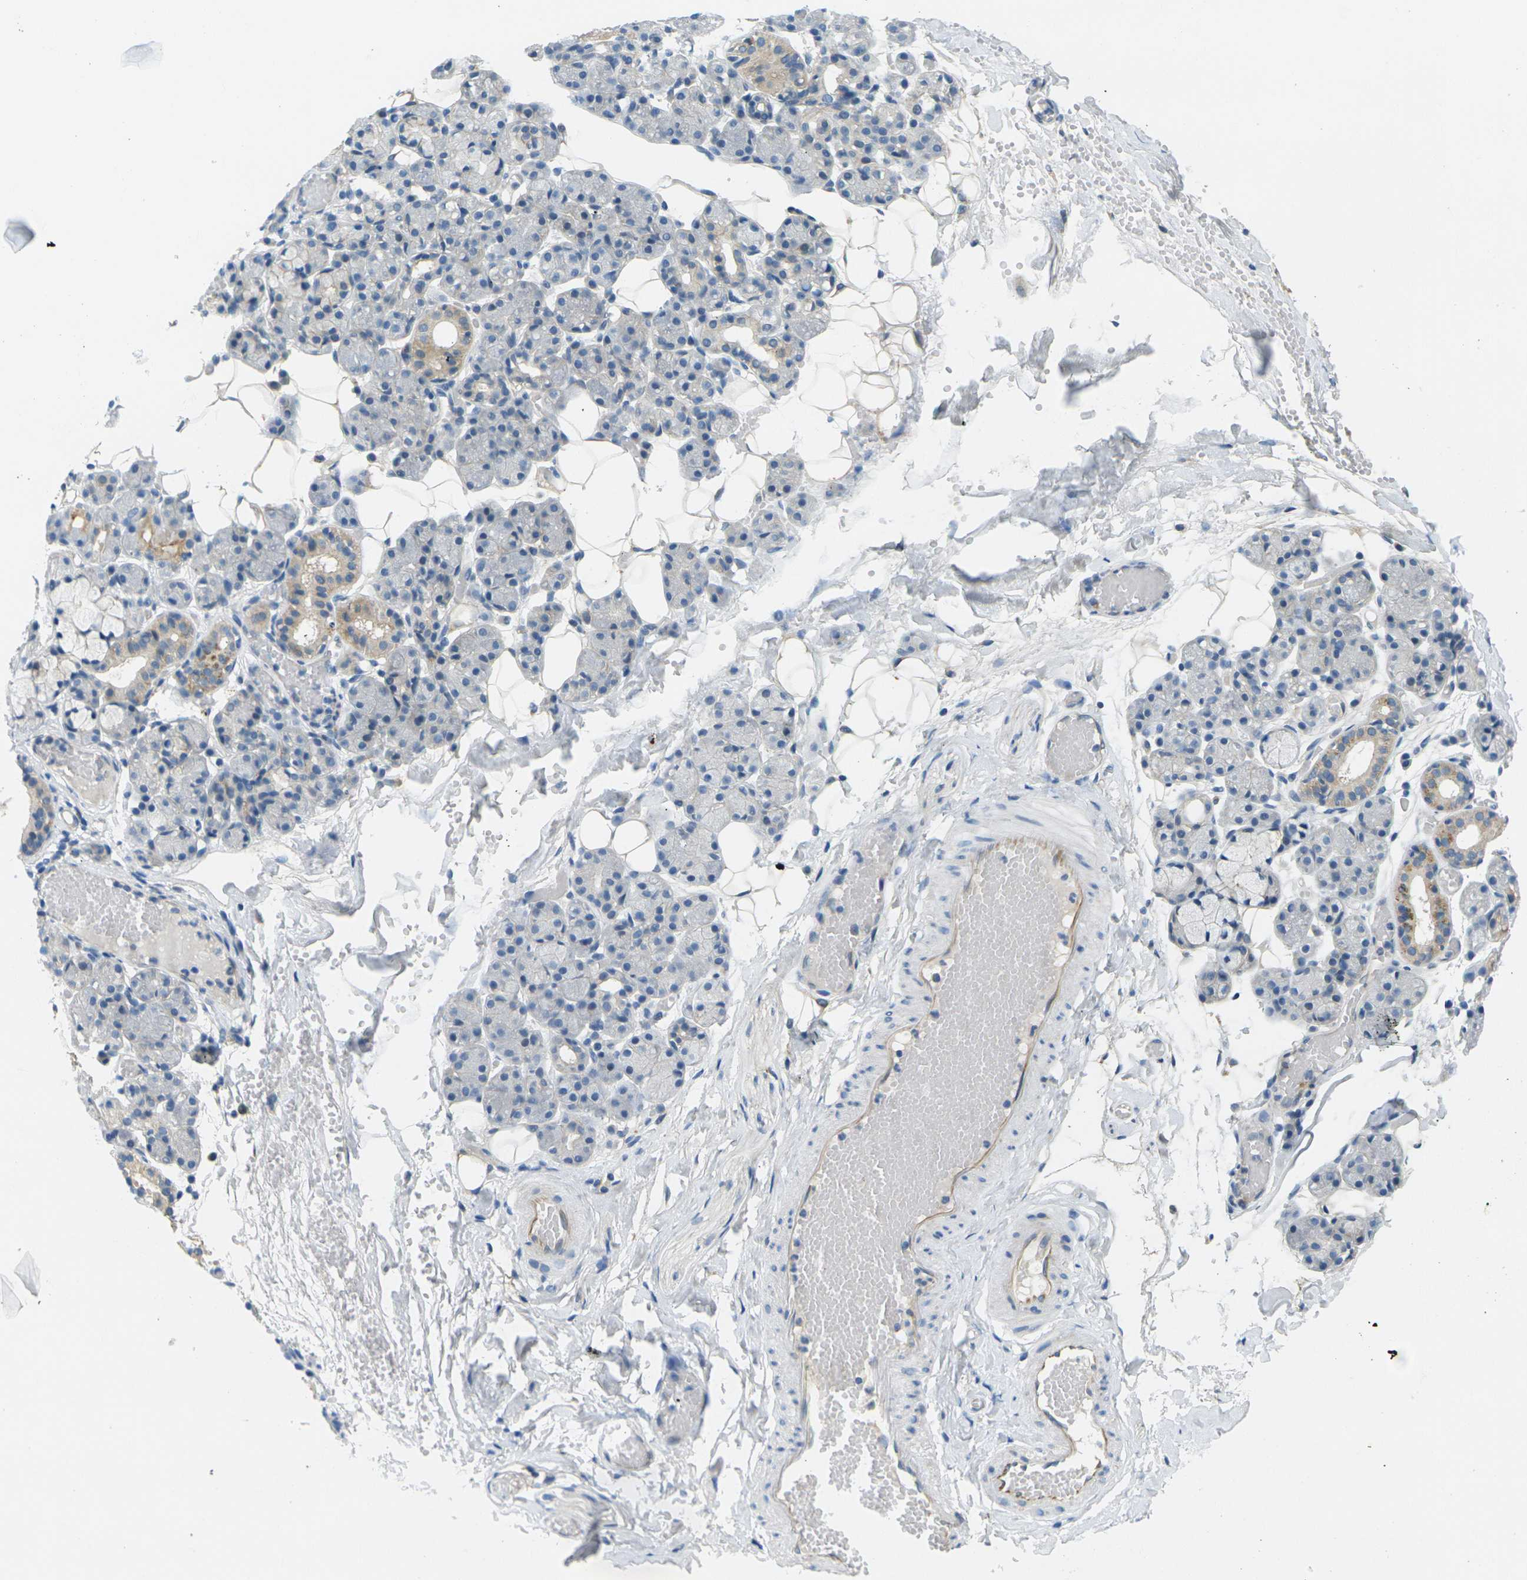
{"staining": {"intensity": "weak", "quantity": "<25%", "location": "cytoplasmic/membranous"}, "tissue": "salivary gland", "cell_type": "Glandular cells", "image_type": "normal", "snomed": [{"axis": "morphology", "description": "Normal tissue, NOS"}, {"axis": "topography", "description": "Salivary gland"}], "caption": "Immunohistochemistry (IHC) of normal human salivary gland shows no positivity in glandular cells. Nuclei are stained in blue.", "gene": "CYP2C8", "patient": {"sex": "male", "age": 63}}